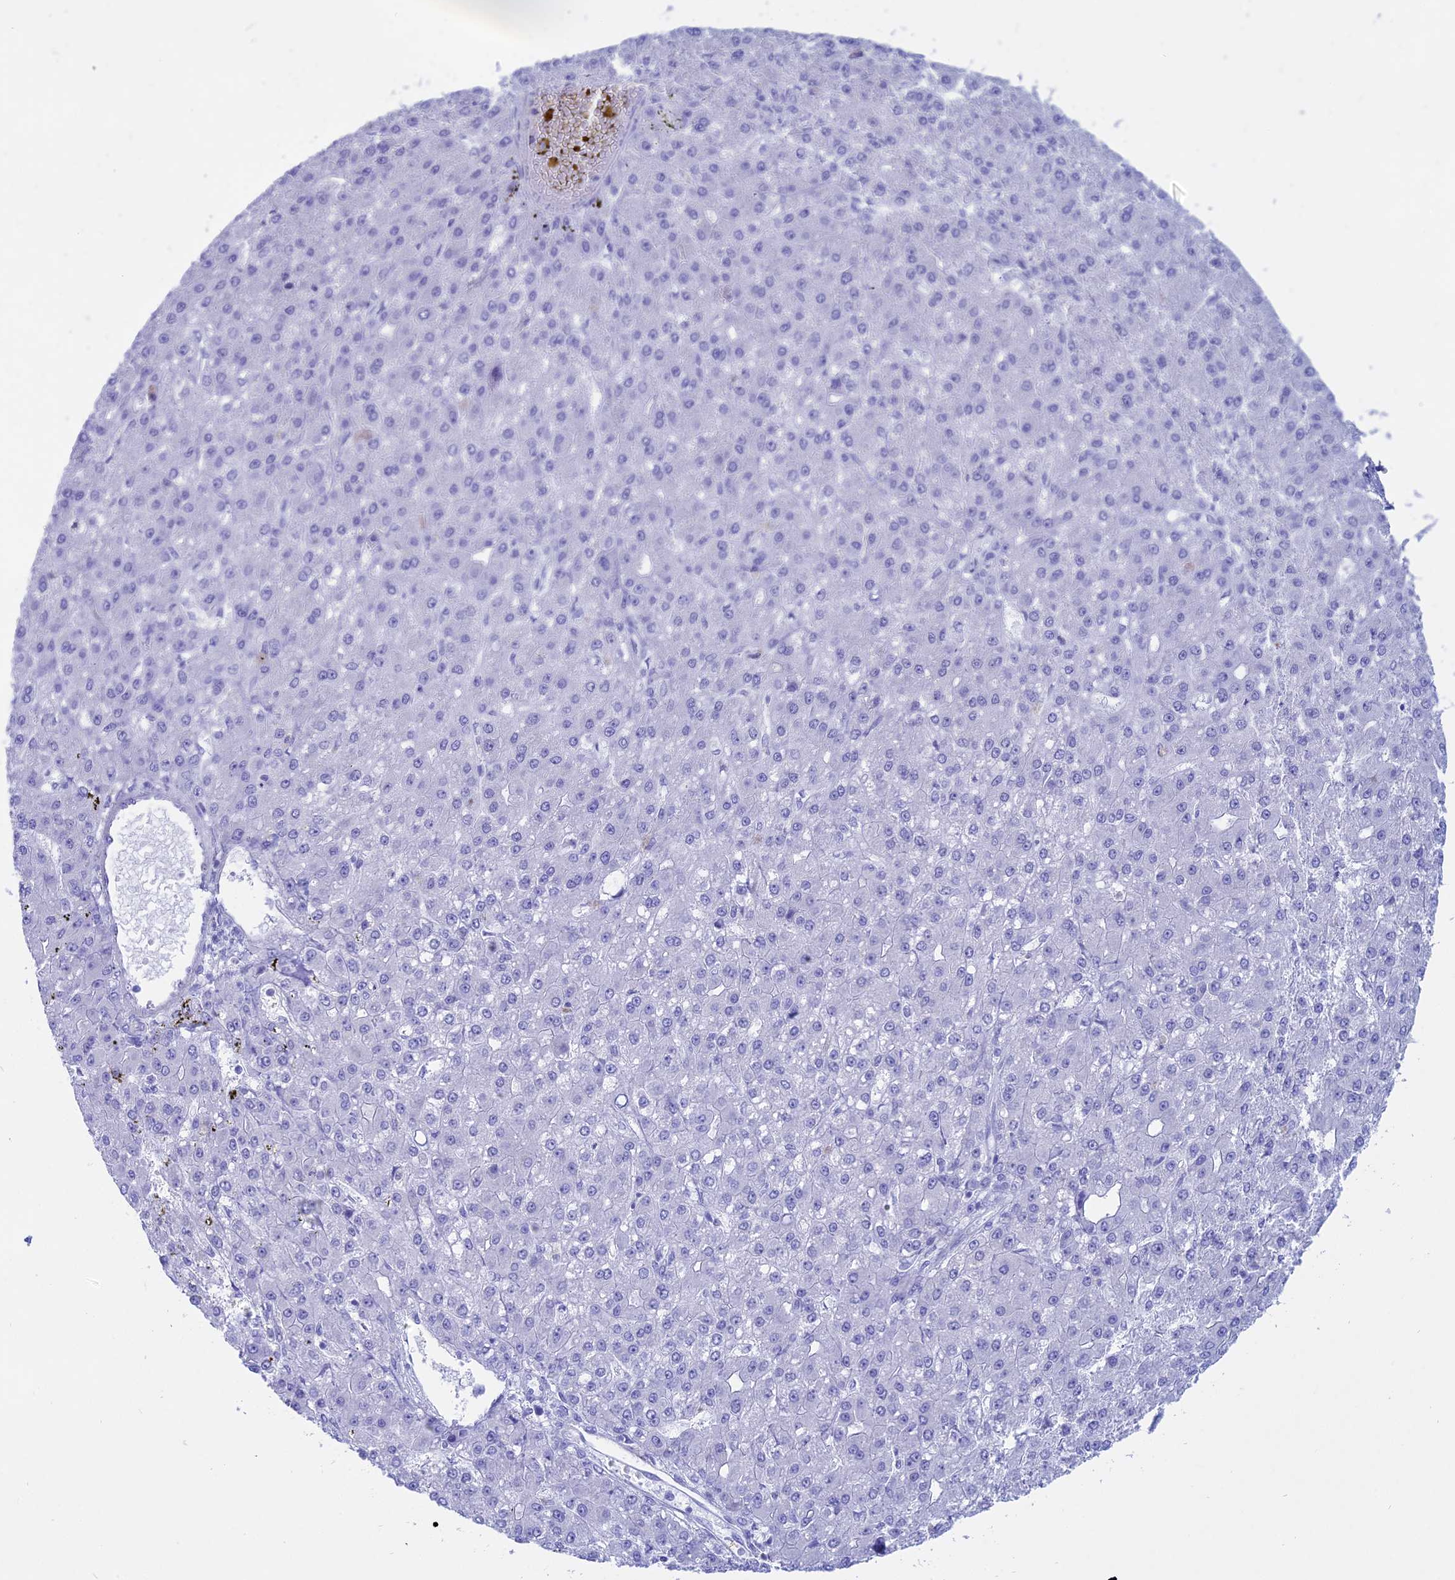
{"staining": {"intensity": "negative", "quantity": "none", "location": "none"}, "tissue": "liver cancer", "cell_type": "Tumor cells", "image_type": "cancer", "snomed": [{"axis": "morphology", "description": "Carcinoma, Hepatocellular, NOS"}, {"axis": "topography", "description": "Liver"}], "caption": "Micrograph shows no significant protein expression in tumor cells of liver cancer (hepatocellular carcinoma).", "gene": "OR2AE1", "patient": {"sex": "male", "age": 67}}